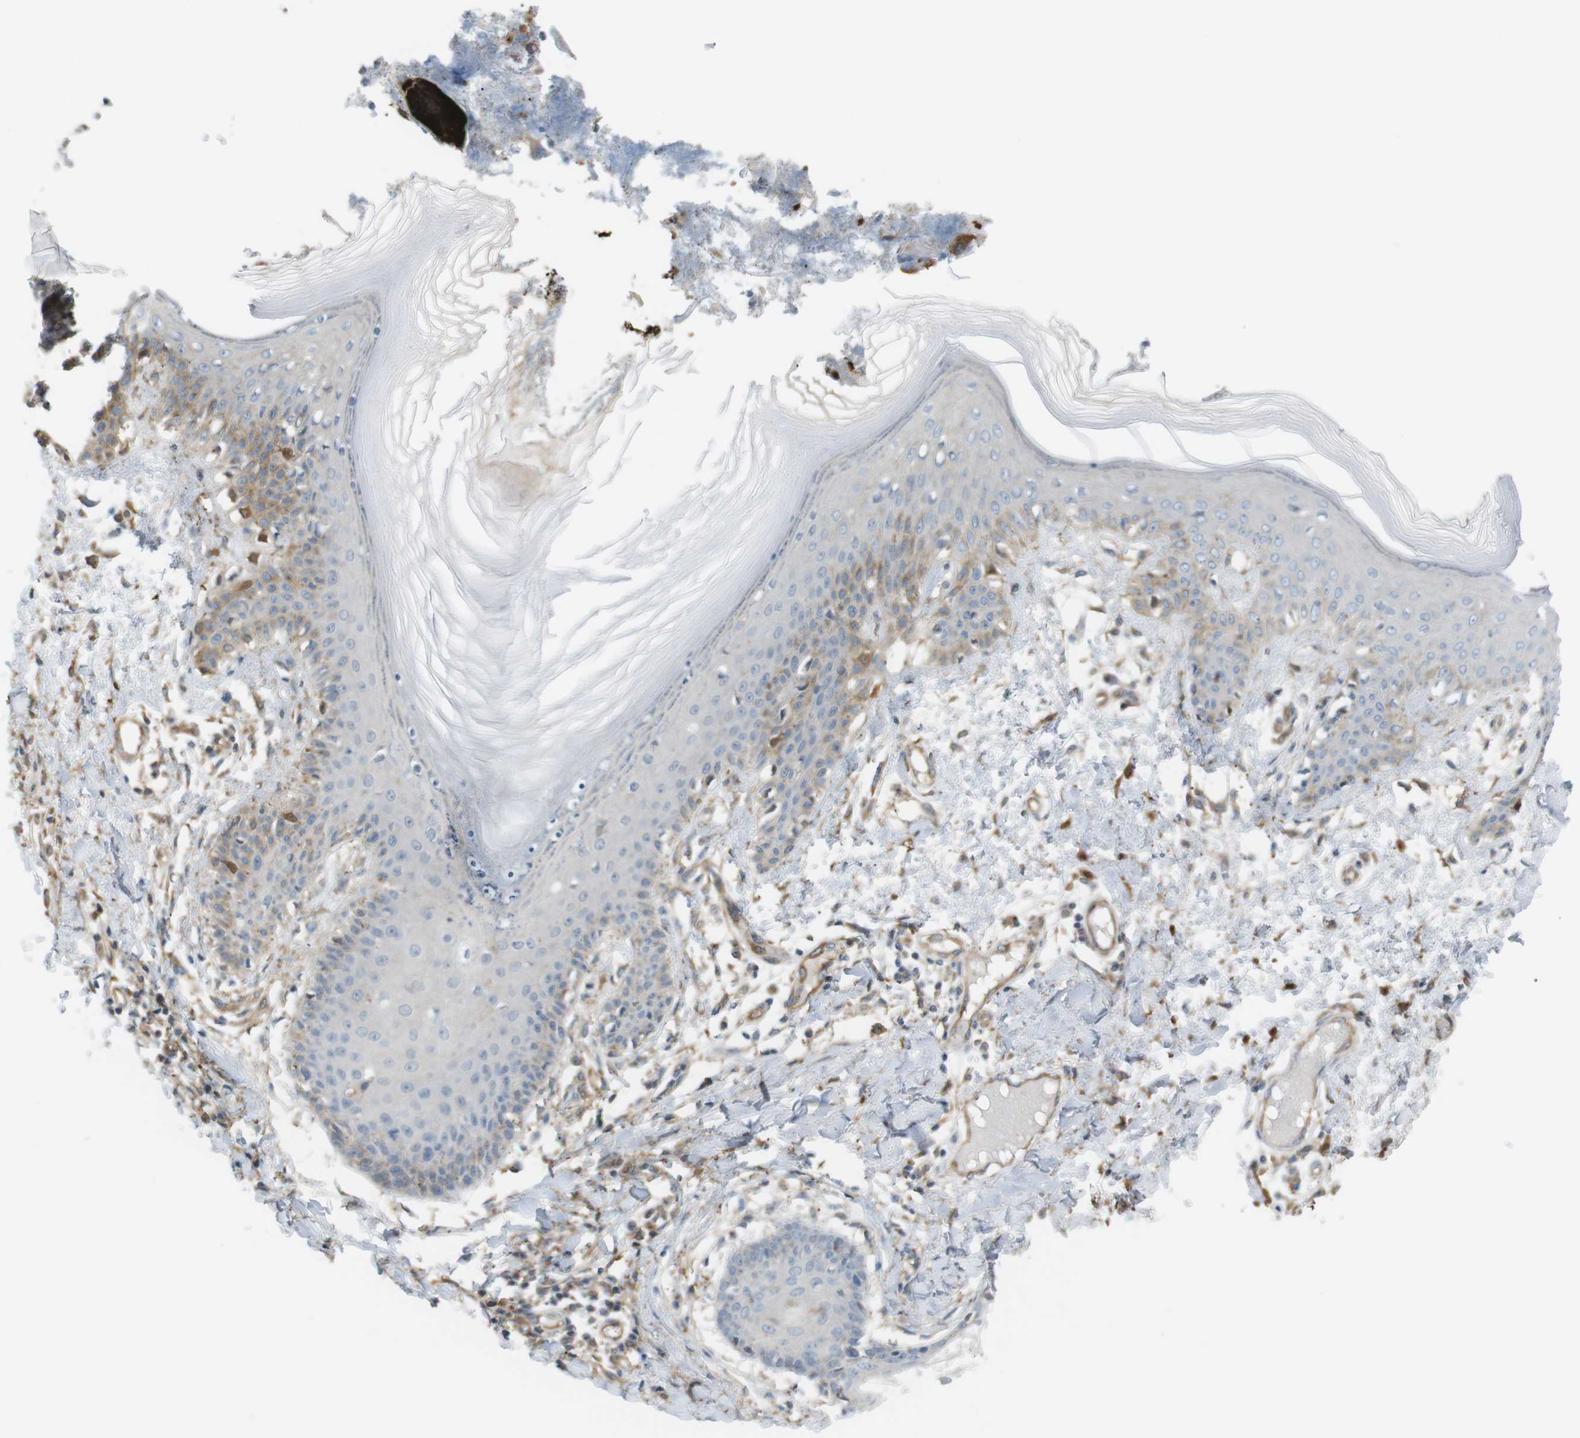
{"staining": {"intensity": "moderate", "quantity": ">75%", "location": "cytoplasmic/membranous"}, "tissue": "skin", "cell_type": "Fibroblasts", "image_type": "normal", "snomed": [{"axis": "morphology", "description": "Normal tissue, NOS"}, {"axis": "topography", "description": "Skin"}], "caption": "High-power microscopy captured an IHC micrograph of benign skin, revealing moderate cytoplasmic/membranous staining in about >75% of fibroblasts.", "gene": "PEPD", "patient": {"sex": "male", "age": 53}}